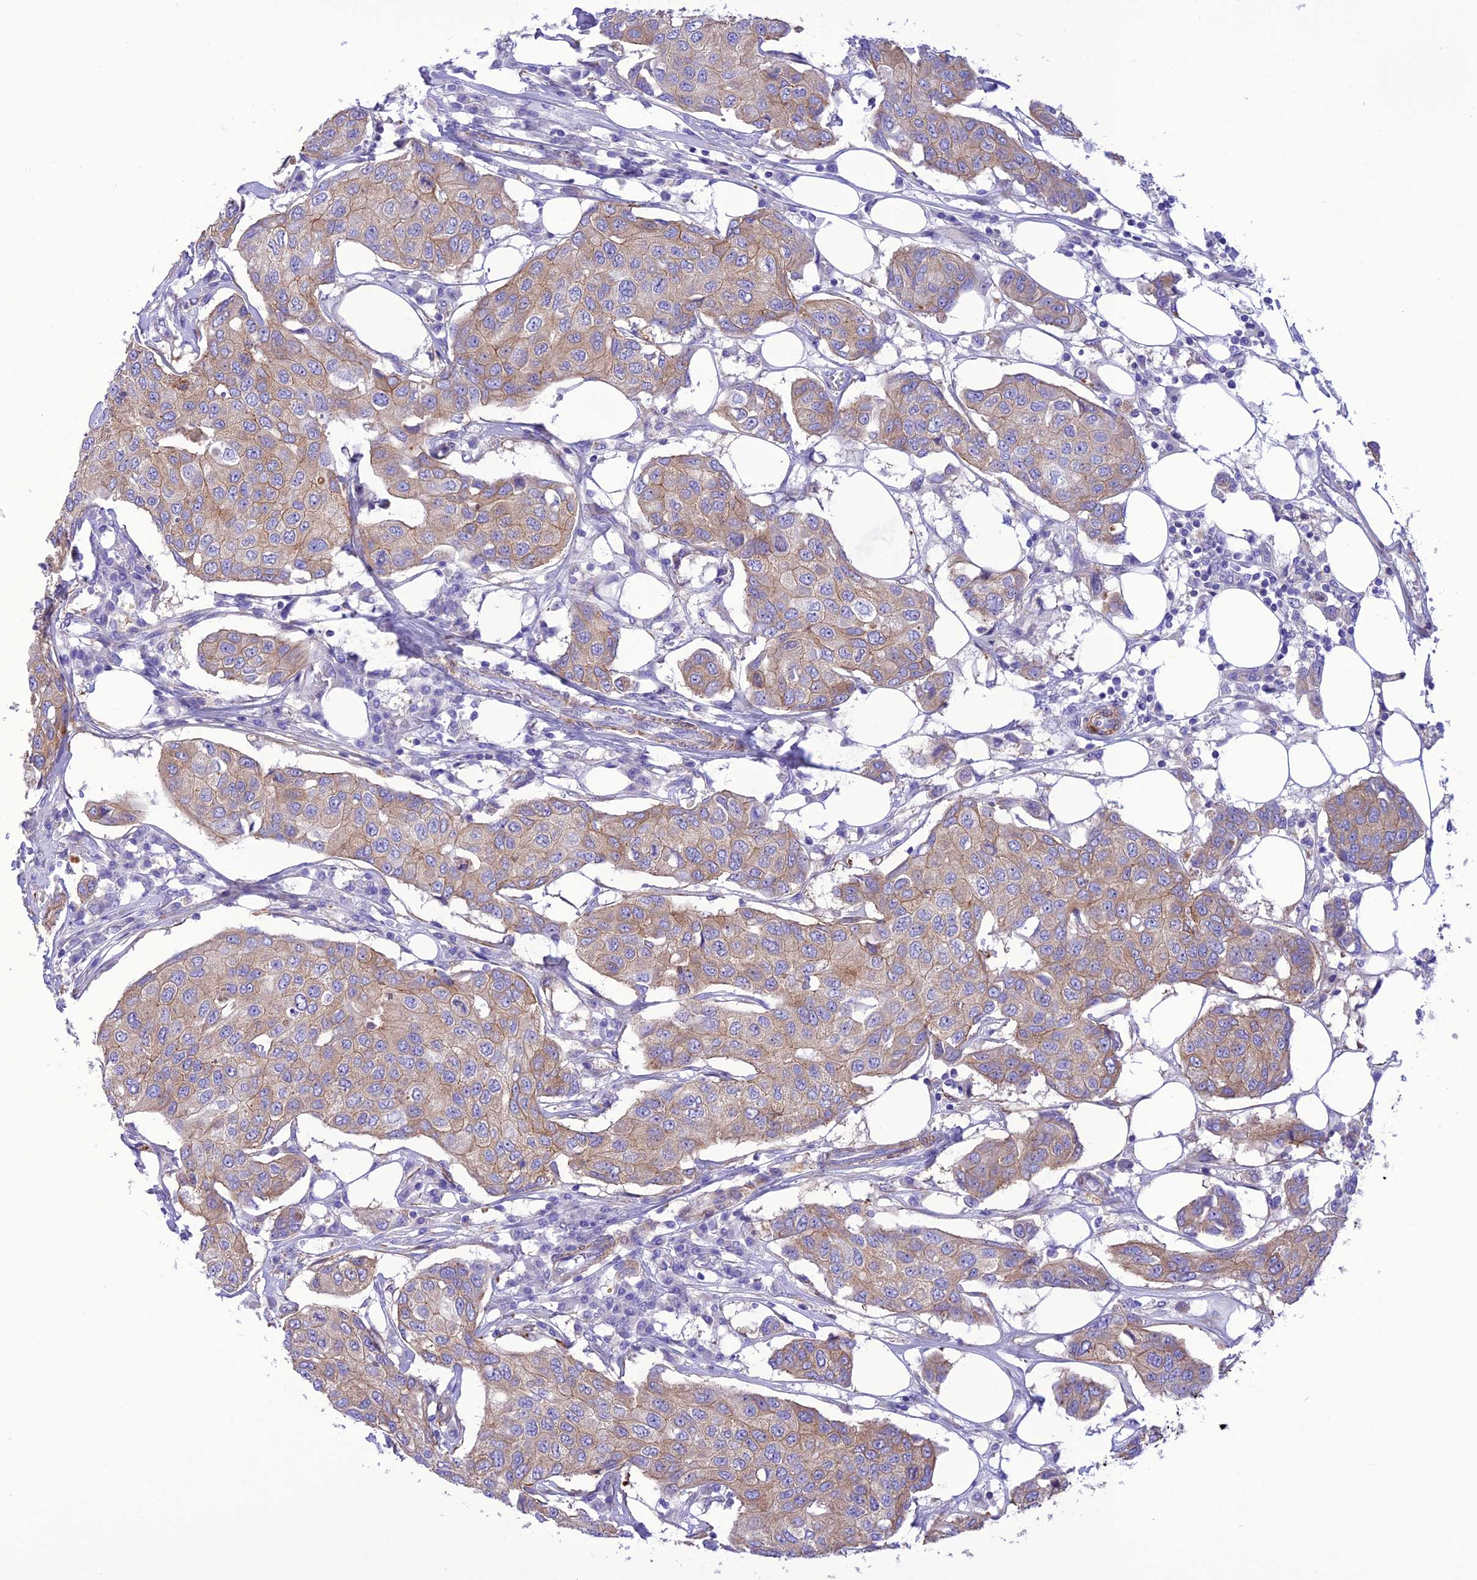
{"staining": {"intensity": "weak", "quantity": ">75%", "location": "cytoplasmic/membranous"}, "tissue": "breast cancer", "cell_type": "Tumor cells", "image_type": "cancer", "snomed": [{"axis": "morphology", "description": "Duct carcinoma"}, {"axis": "topography", "description": "Breast"}], "caption": "A brown stain highlights weak cytoplasmic/membranous positivity of a protein in infiltrating ductal carcinoma (breast) tumor cells.", "gene": "FRA10AC1", "patient": {"sex": "female", "age": 80}}